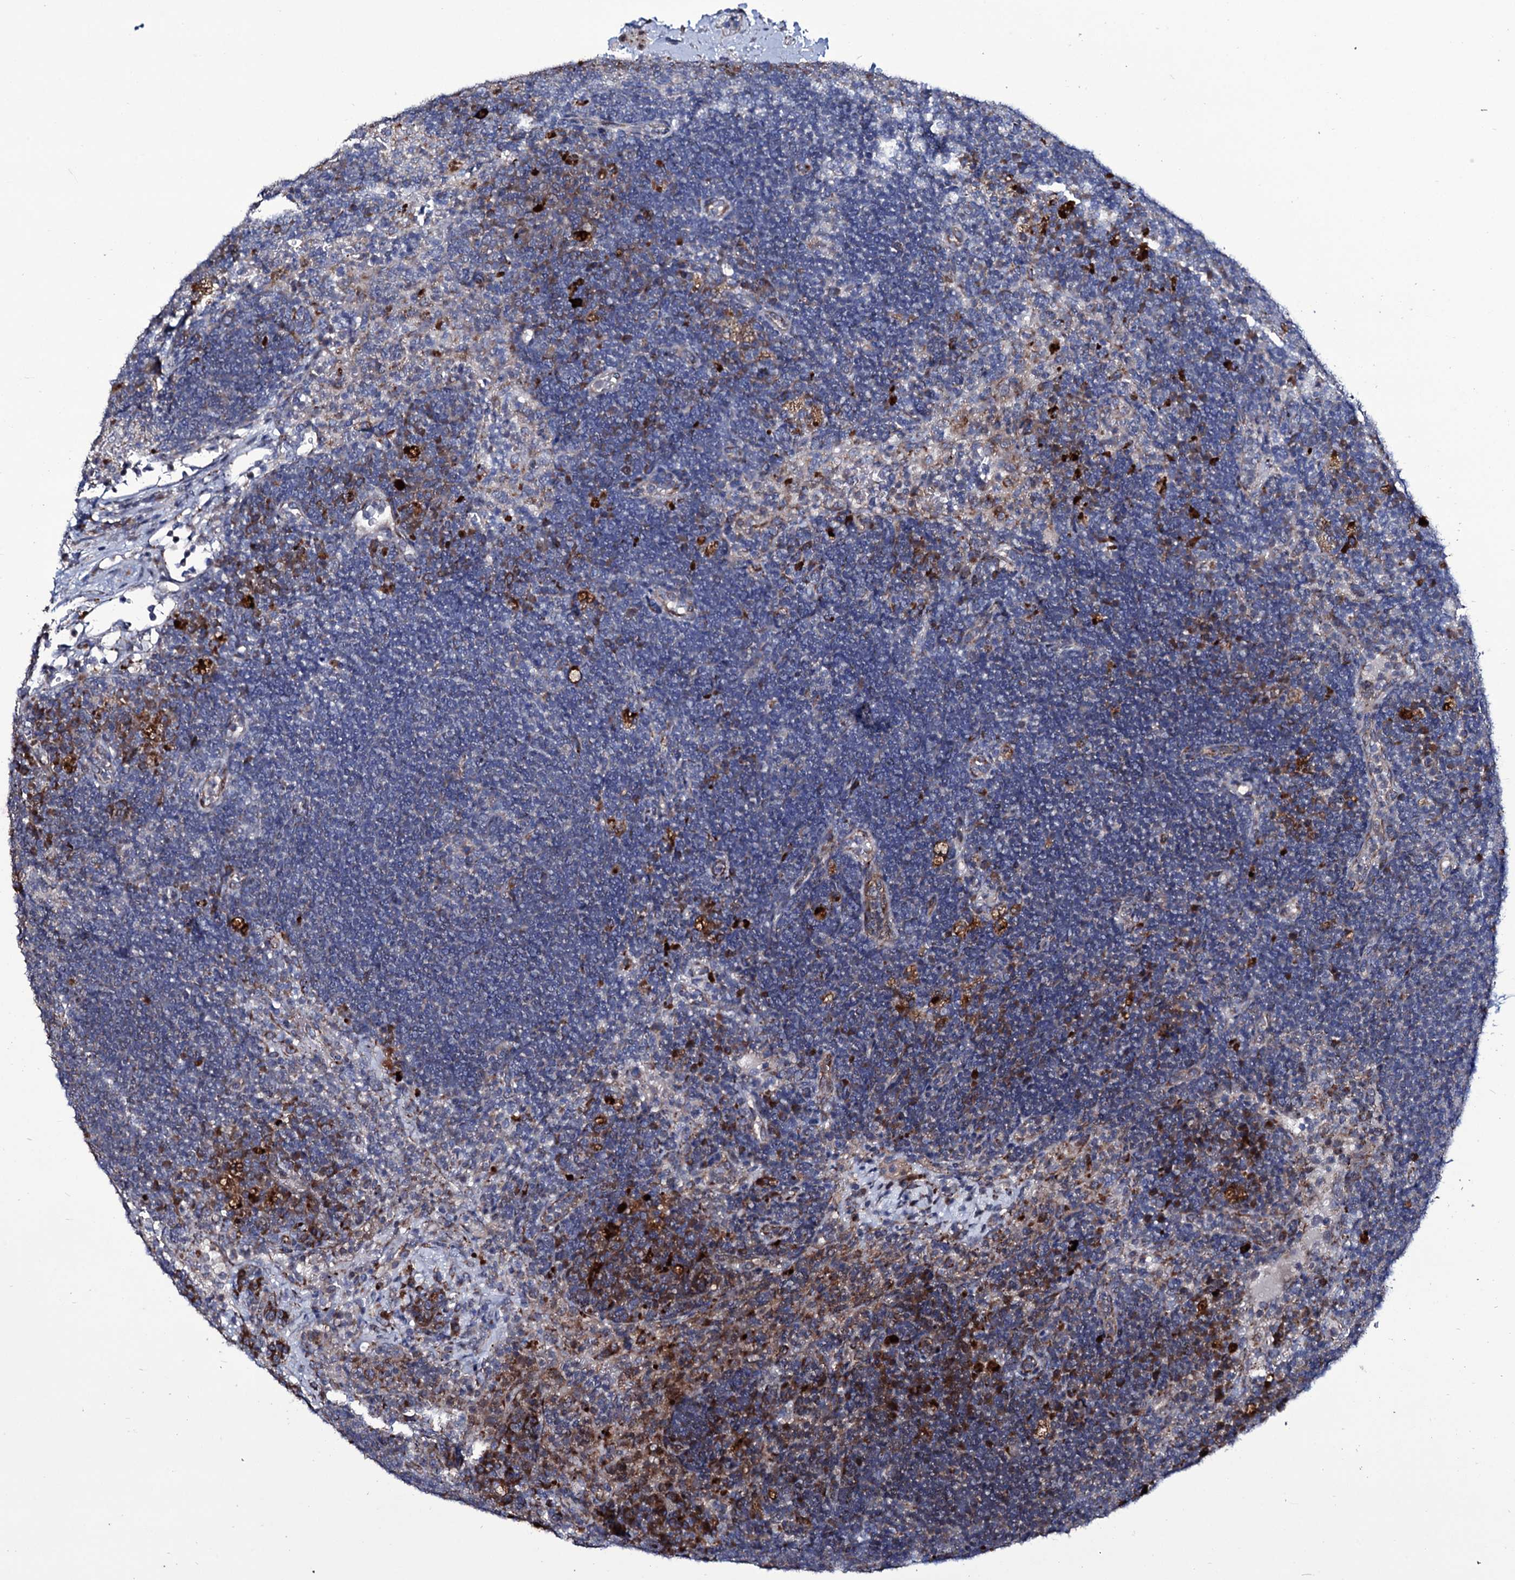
{"staining": {"intensity": "negative", "quantity": "none", "location": "none"}, "tissue": "lymph node", "cell_type": "Germinal center cells", "image_type": "normal", "snomed": [{"axis": "morphology", "description": "Normal tissue, NOS"}, {"axis": "topography", "description": "Lymph node"}], "caption": "Immunohistochemistry image of unremarkable lymph node stained for a protein (brown), which displays no expression in germinal center cells. (Stains: DAB immunohistochemistry (IHC) with hematoxylin counter stain, Microscopy: brightfield microscopy at high magnification).", "gene": "TUBGCP5", "patient": {"sex": "female", "age": 70}}